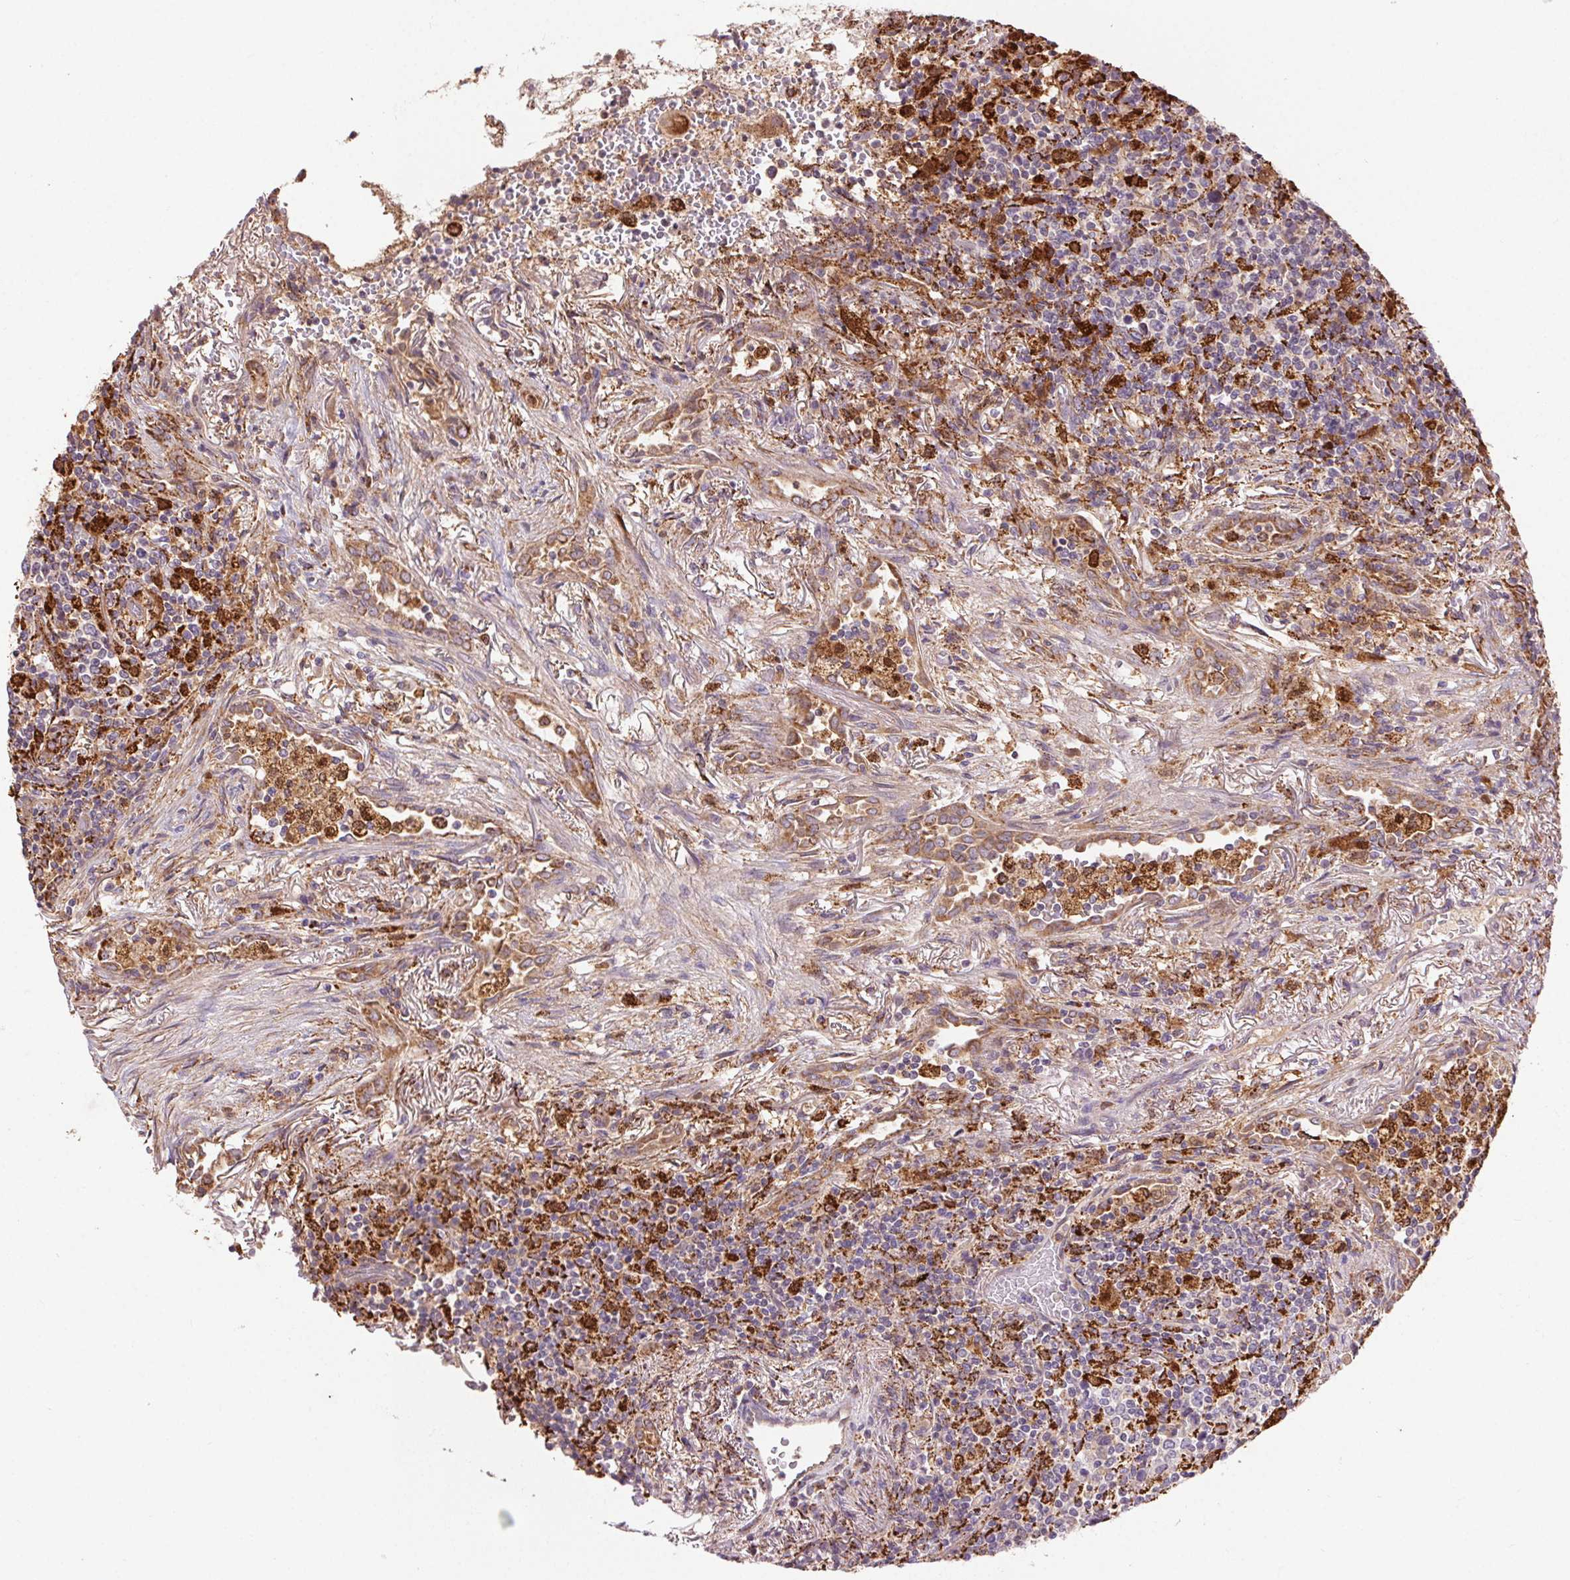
{"staining": {"intensity": "strong", "quantity": "<25%", "location": "cytoplasmic/membranous"}, "tissue": "lymphoma", "cell_type": "Tumor cells", "image_type": "cancer", "snomed": [{"axis": "morphology", "description": "Malignant lymphoma, non-Hodgkin's type, High grade"}, {"axis": "topography", "description": "Lung"}], "caption": "Malignant lymphoma, non-Hodgkin's type (high-grade) stained for a protein (brown) displays strong cytoplasmic/membranous positive staining in about <25% of tumor cells.", "gene": "FNBP1L", "patient": {"sex": "male", "age": 79}}